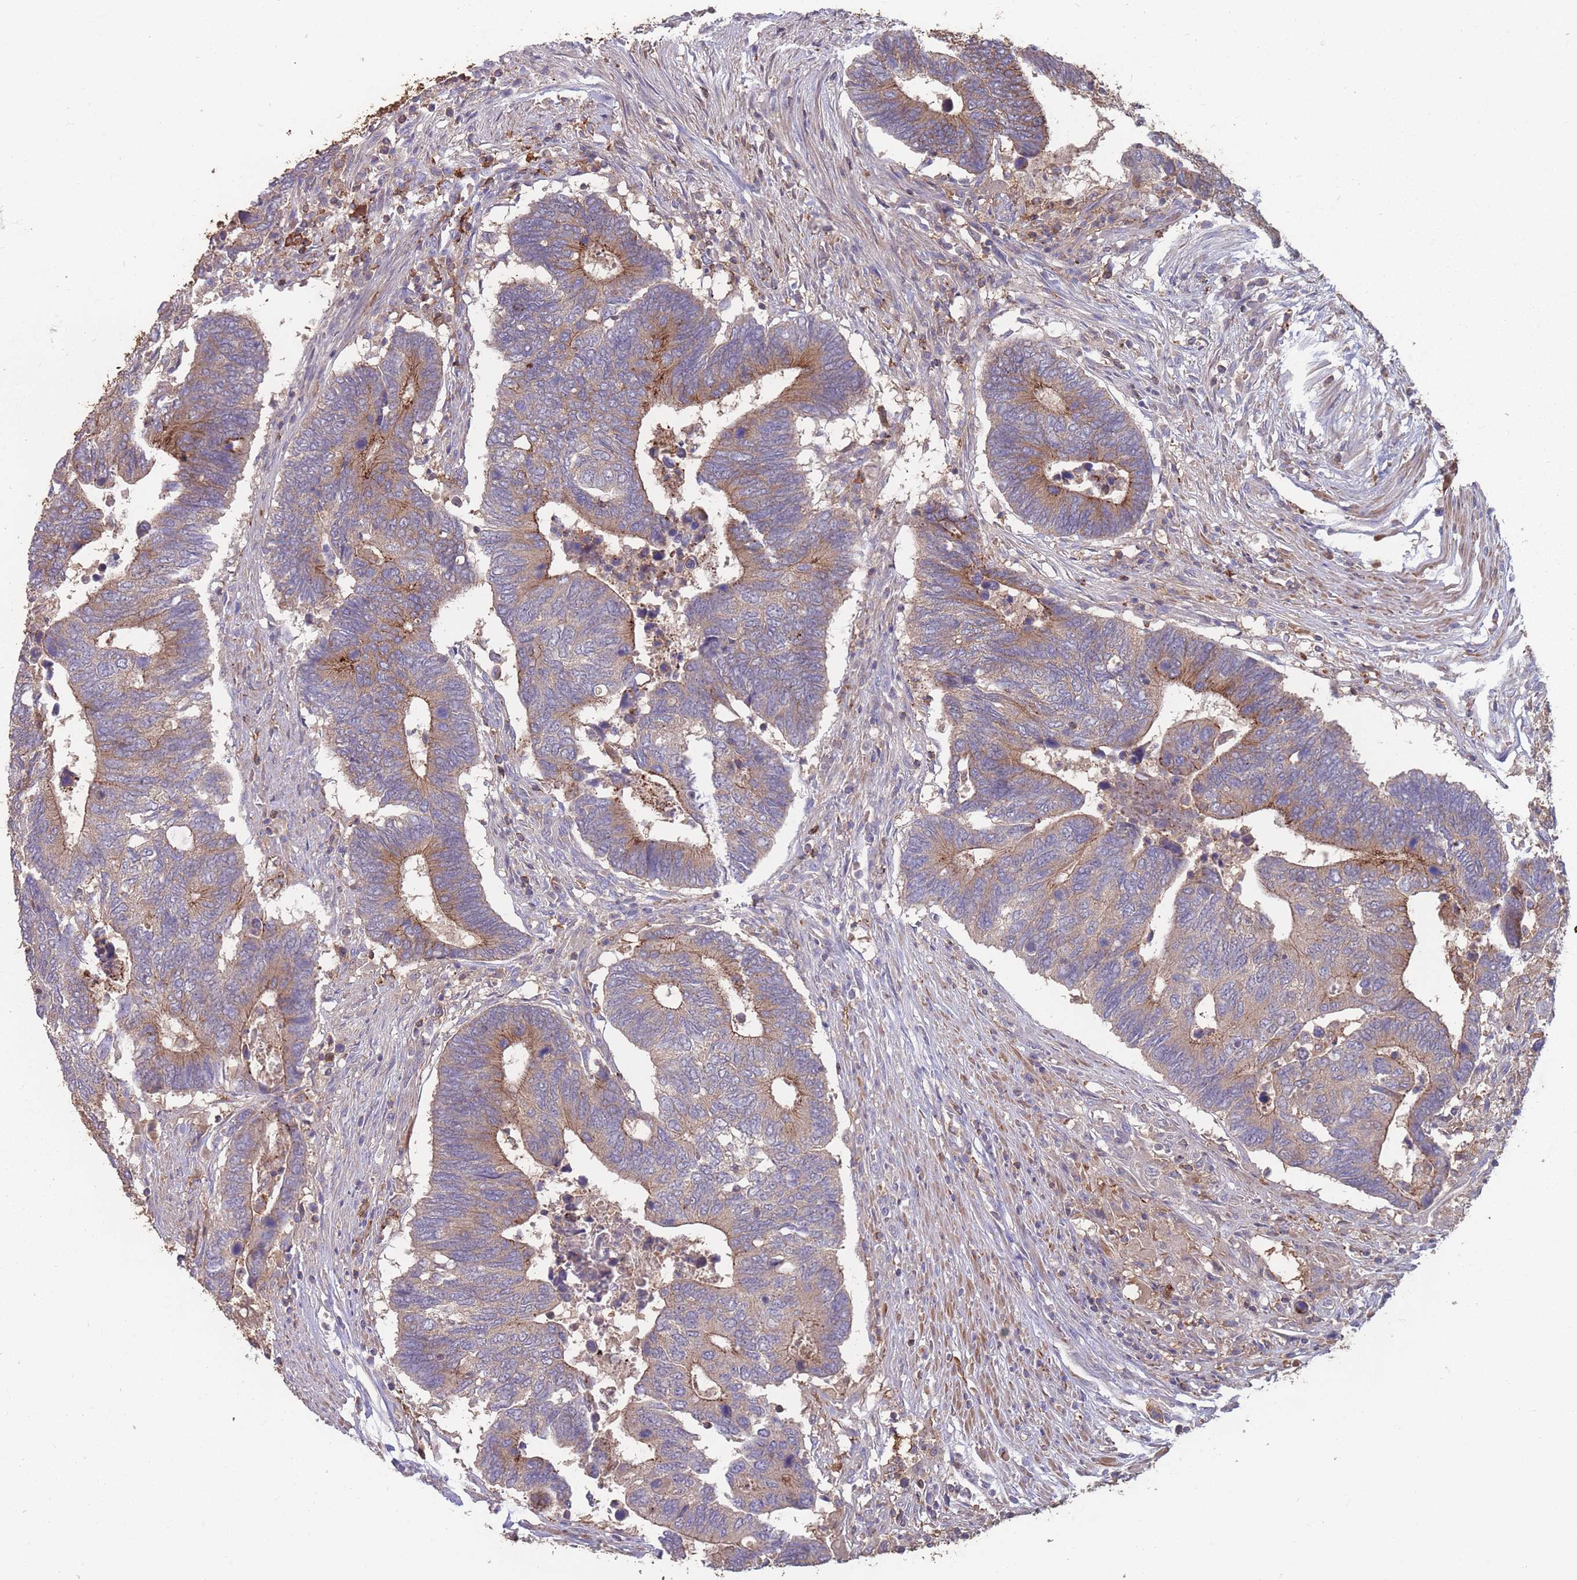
{"staining": {"intensity": "moderate", "quantity": "25%-75%", "location": "cytoplasmic/membranous"}, "tissue": "colorectal cancer", "cell_type": "Tumor cells", "image_type": "cancer", "snomed": [{"axis": "morphology", "description": "Adenocarcinoma, NOS"}, {"axis": "topography", "description": "Colon"}], "caption": "Tumor cells exhibit medium levels of moderate cytoplasmic/membranous staining in approximately 25%-75% of cells in human colorectal cancer (adenocarcinoma).", "gene": "CD33", "patient": {"sex": "male", "age": 87}}